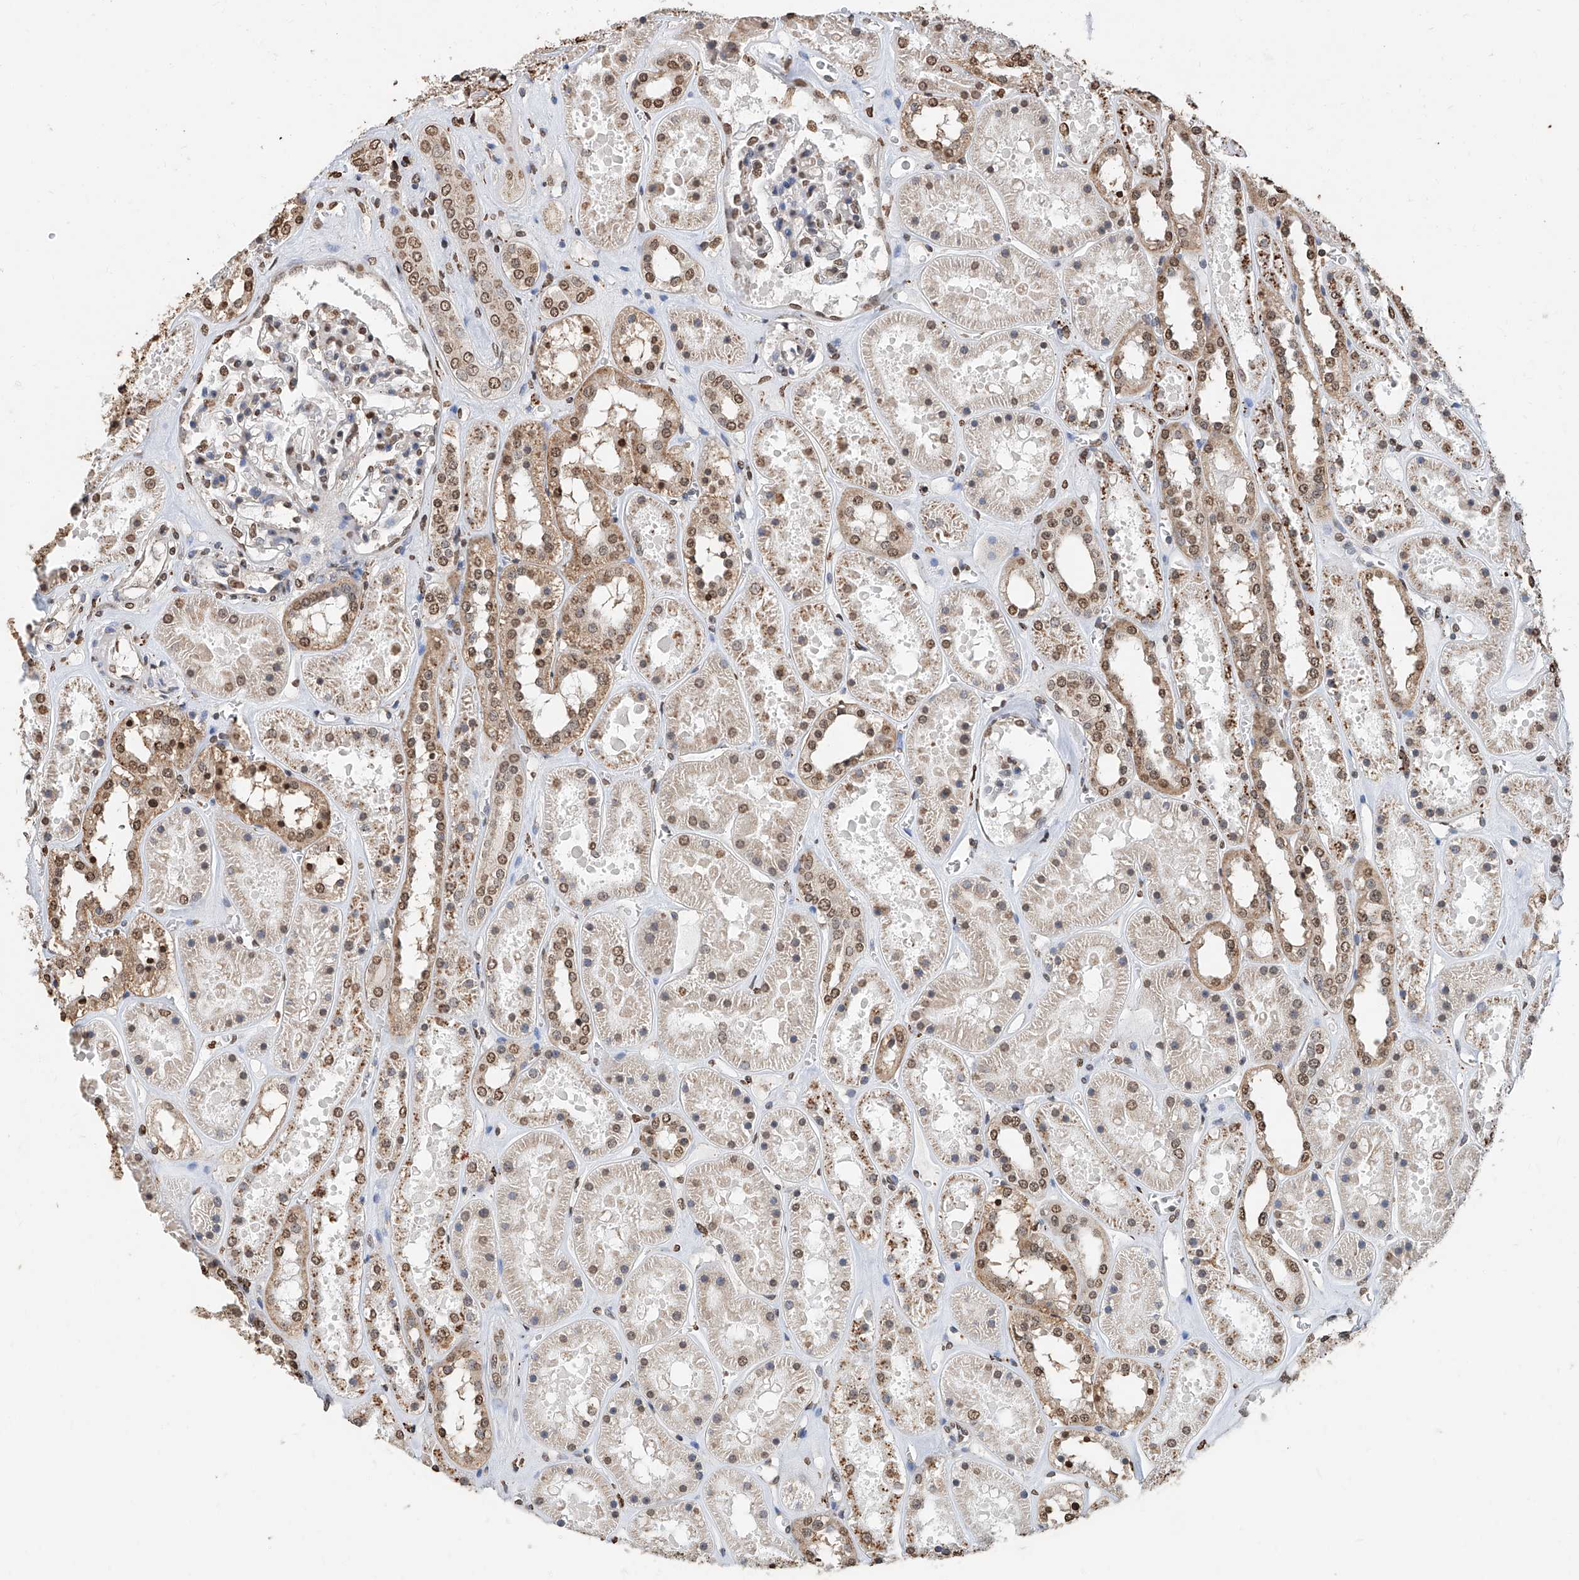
{"staining": {"intensity": "moderate", "quantity": "25%-75%", "location": "nuclear"}, "tissue": "kidney", "cell_type": "Cells in glomeruli", "image_type": "normal", "snomed": [{"axis": "morphology", "description": "Normal tissue, NOS"}, {"axis": "topography", "description": "Kidney"}], "caption": "Unremarkable kidney was stained to show a protein in brown. There is medium levels of moderate nuclear expression in approximately 25%-75% of cells in glomeruli. (IHC, brightfield microscopy, high magnification).", "gene": "RP9", "patient": {"sex": "female", "age": 41}}